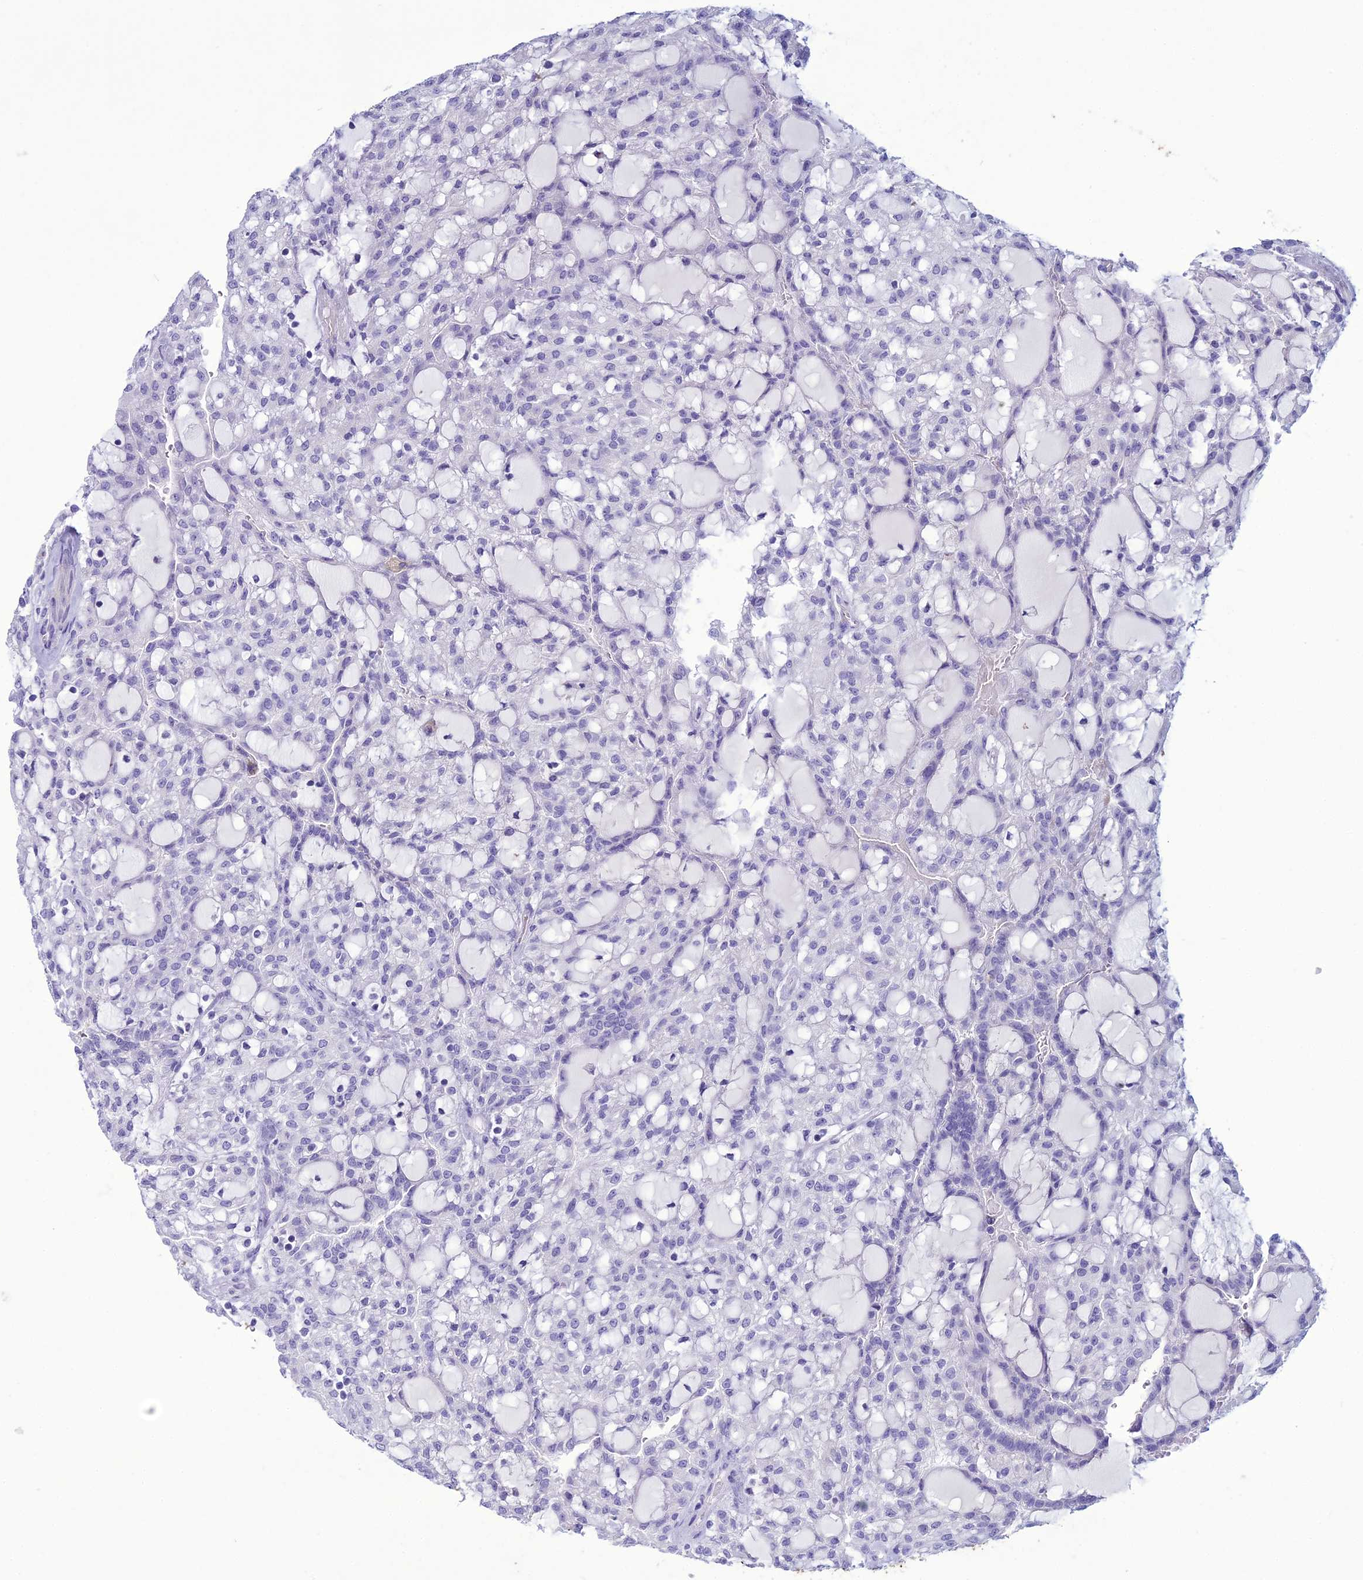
{"staining": {"intensity": "negative", "quantity": "none", "location": "none"}, "tissue": "renal cancer", "cell_type": "Tumor cells", "image_type": "cancer", "snomed": [{"axis": "morphology", "description": "Adenocarcinoma, NOS"}, {"axis": "topography", "description": "Kidney"}], "caption": "There is no significant expression in tumor cells of renal adenocarcinoma.", "gene": "CLEC2L", "patient": {"sex": "male", "age": 63}}